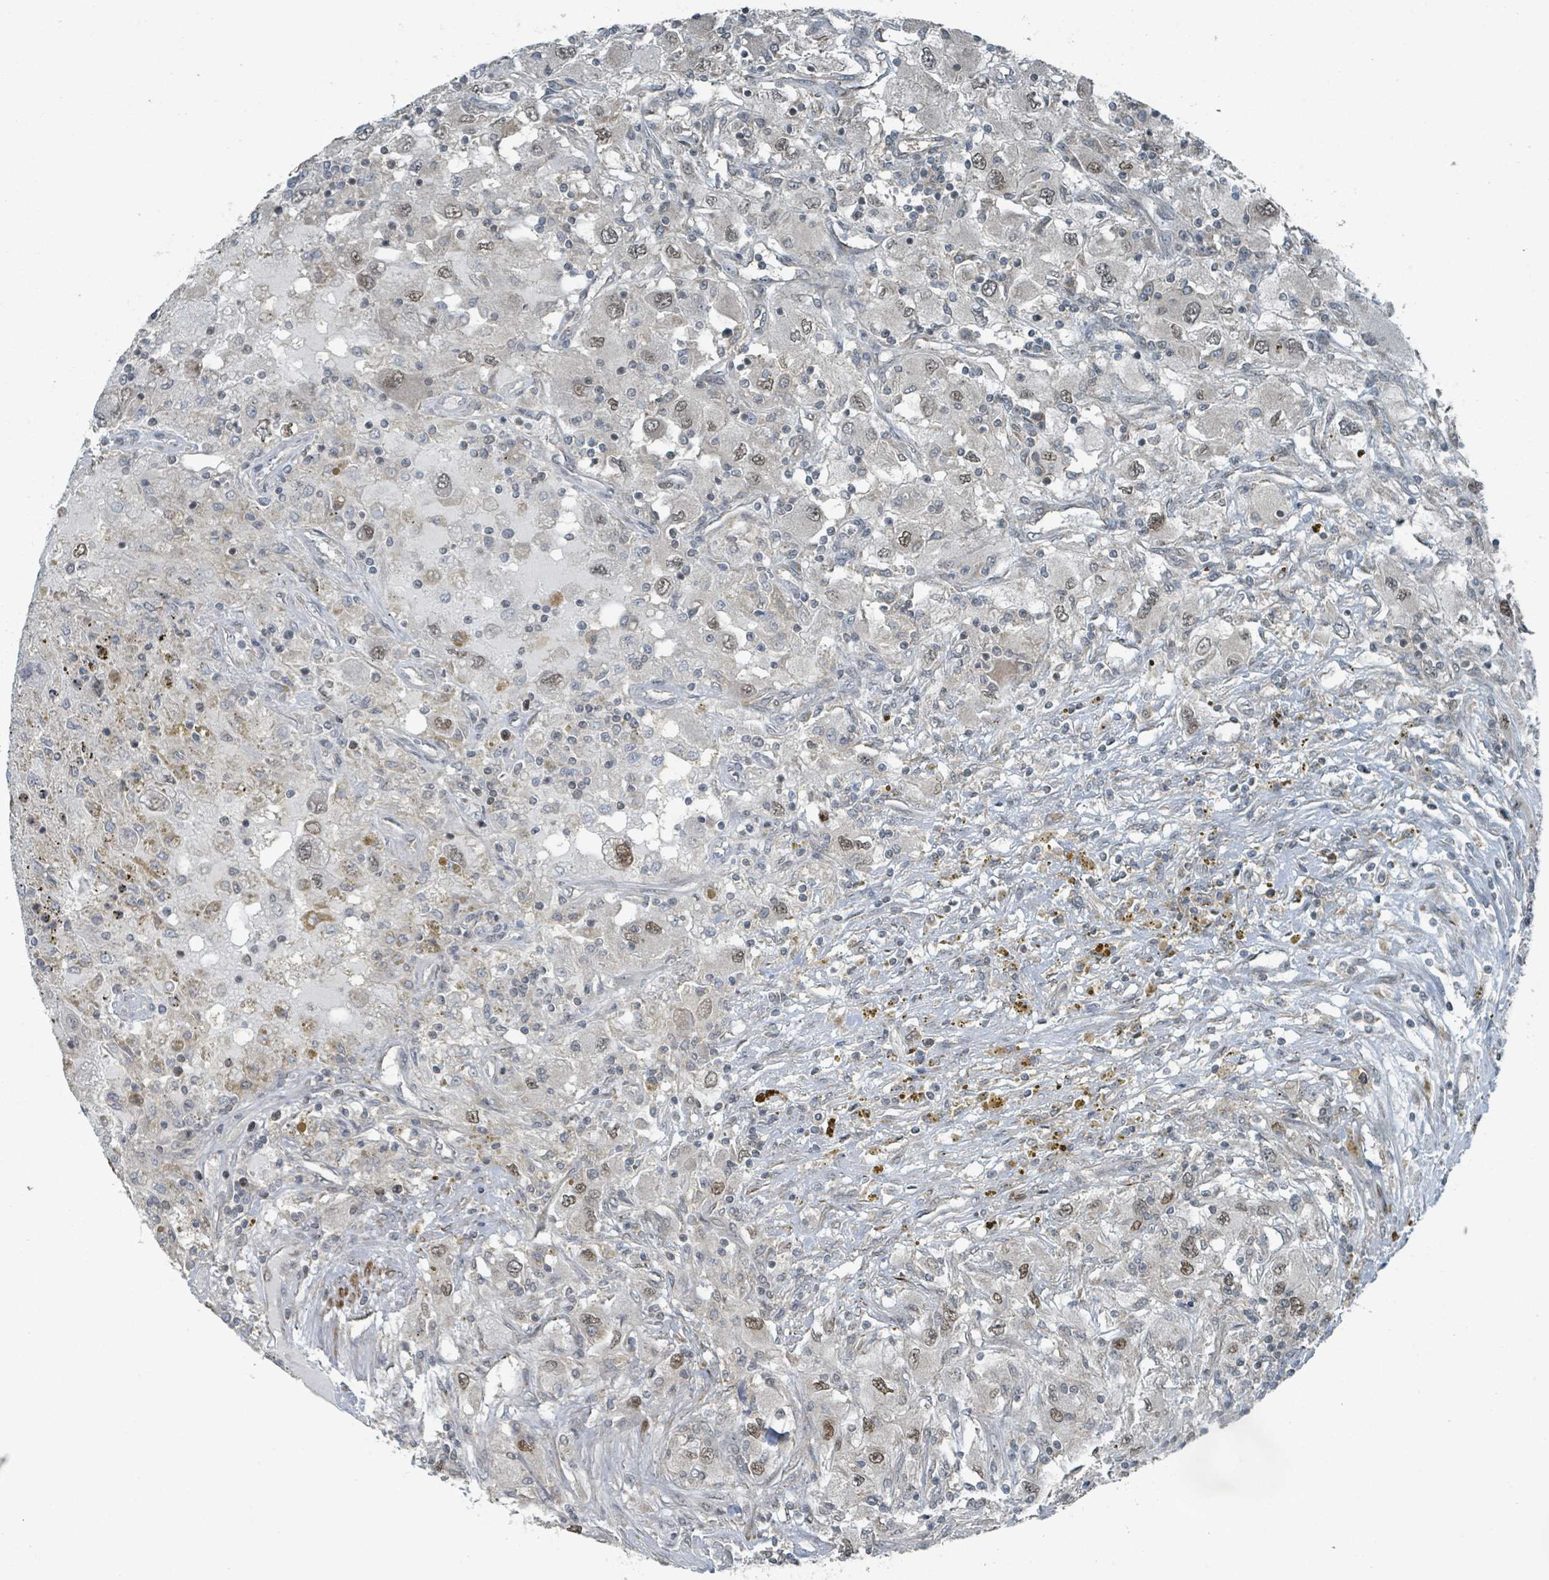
{"staining": {"intensity": "moderate", "quantity": "<25%", "location": "nuclear"}, "tissue": "renal cancer", "cell_type": "Tumor cells", "image_type": "cancer", "snomed": [{"axis": "morphology", "description": "Adenocarcinoma, NOS"}, {"axis": "topography", "description": "Kidney"}], "caption": "High-magnification brightfield microscopy of renal cancer (adenocarcinoma) stained with DAB (brown) and counterstained with hematoxylin (blue). tumor cells exhibit moderate nuclear staining is identified in about<25% of cells.", "gene": "PHIP", "patient": {"sex": "female", "age": 67}}